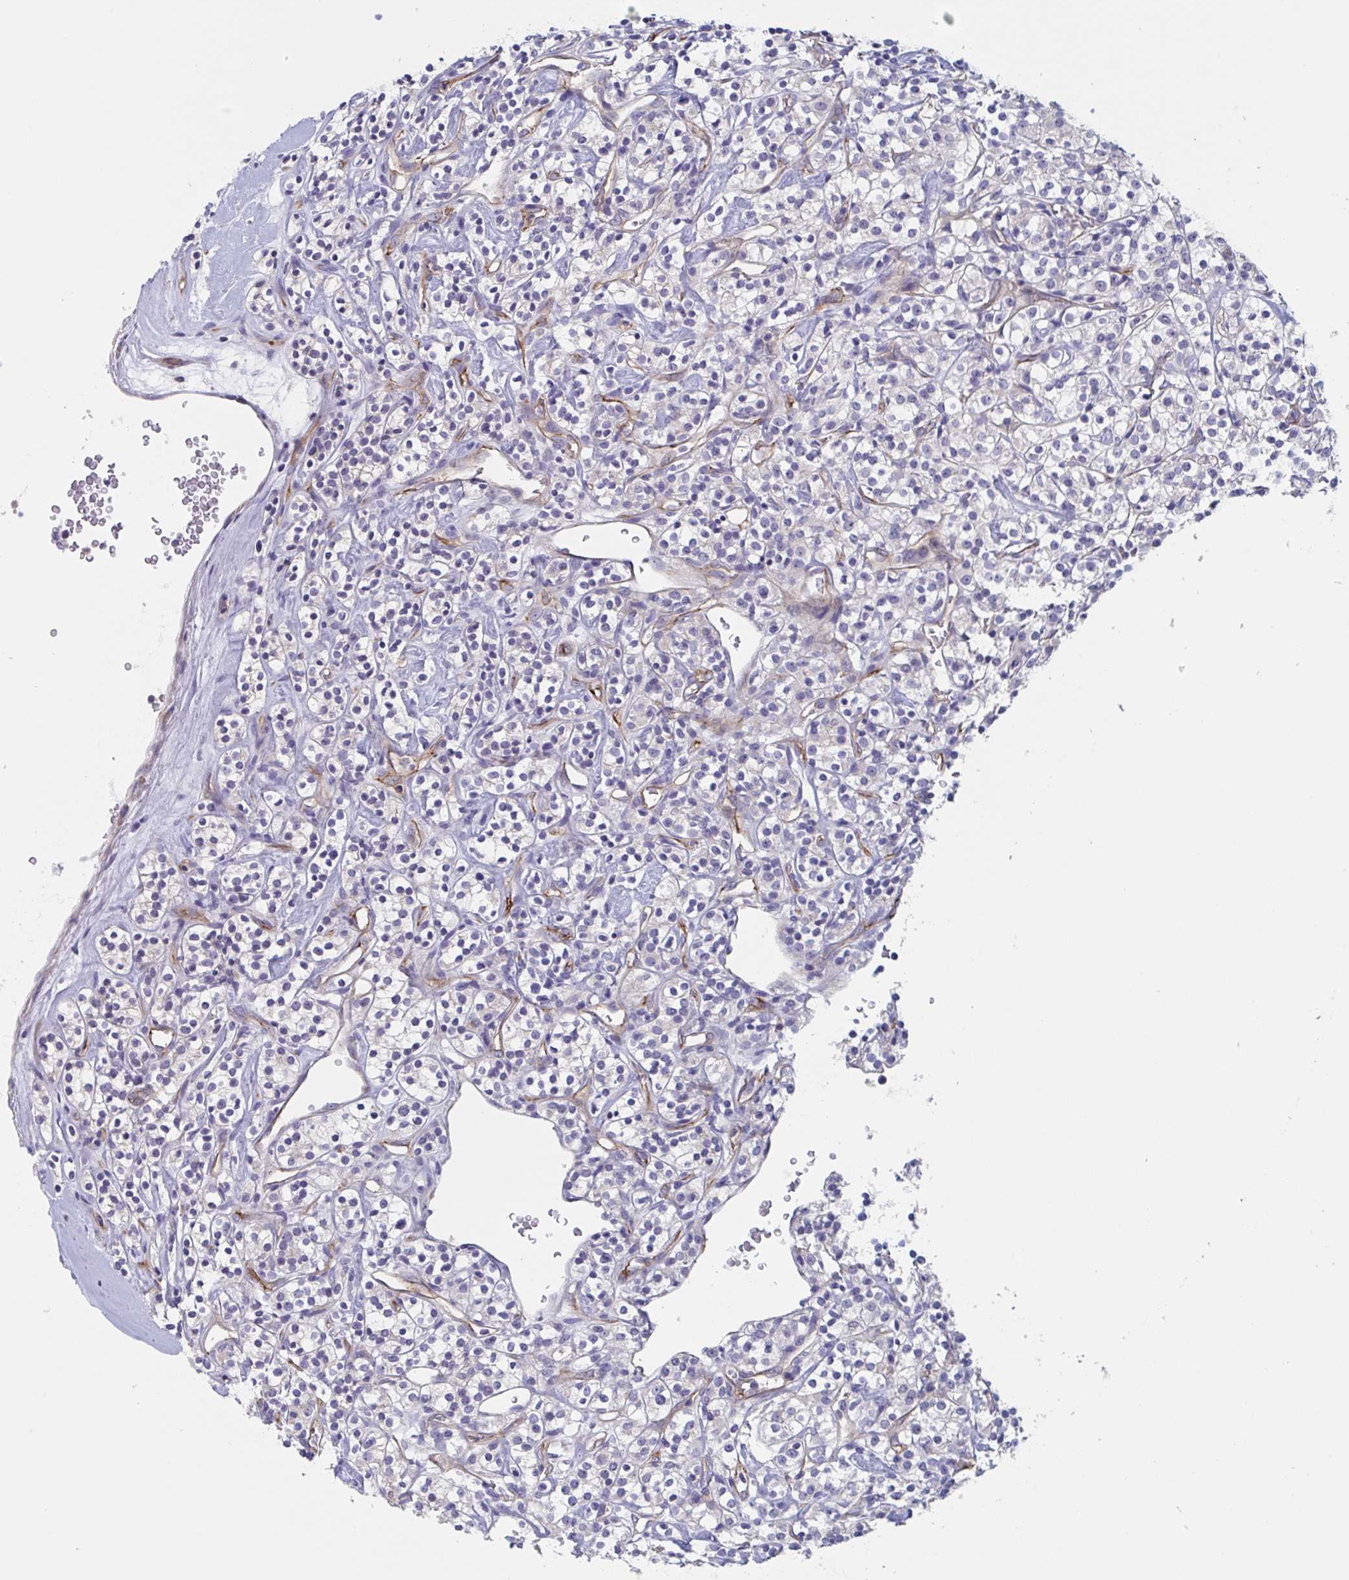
{"staining": {"intensity": "negative", "quantity": "none", "location": "none"}, "tissue": "renal cancer", "cell_type": "Tumor cells", "image_type": "cancer", "snomed": [{"axis": "morphology", "description": "Adenocarcinoma, NOS"}, {"axis": "topography", "description": "Kidney"}], "caption": "IHC micrograph of neoplastic tissue: human renal cancer stained with DAB (3,3'-diaminobenzidine) shows no significant protein positivity in tumor cells.", "gene": "ST14", "patient": {"sex": "male", "age": 77}}